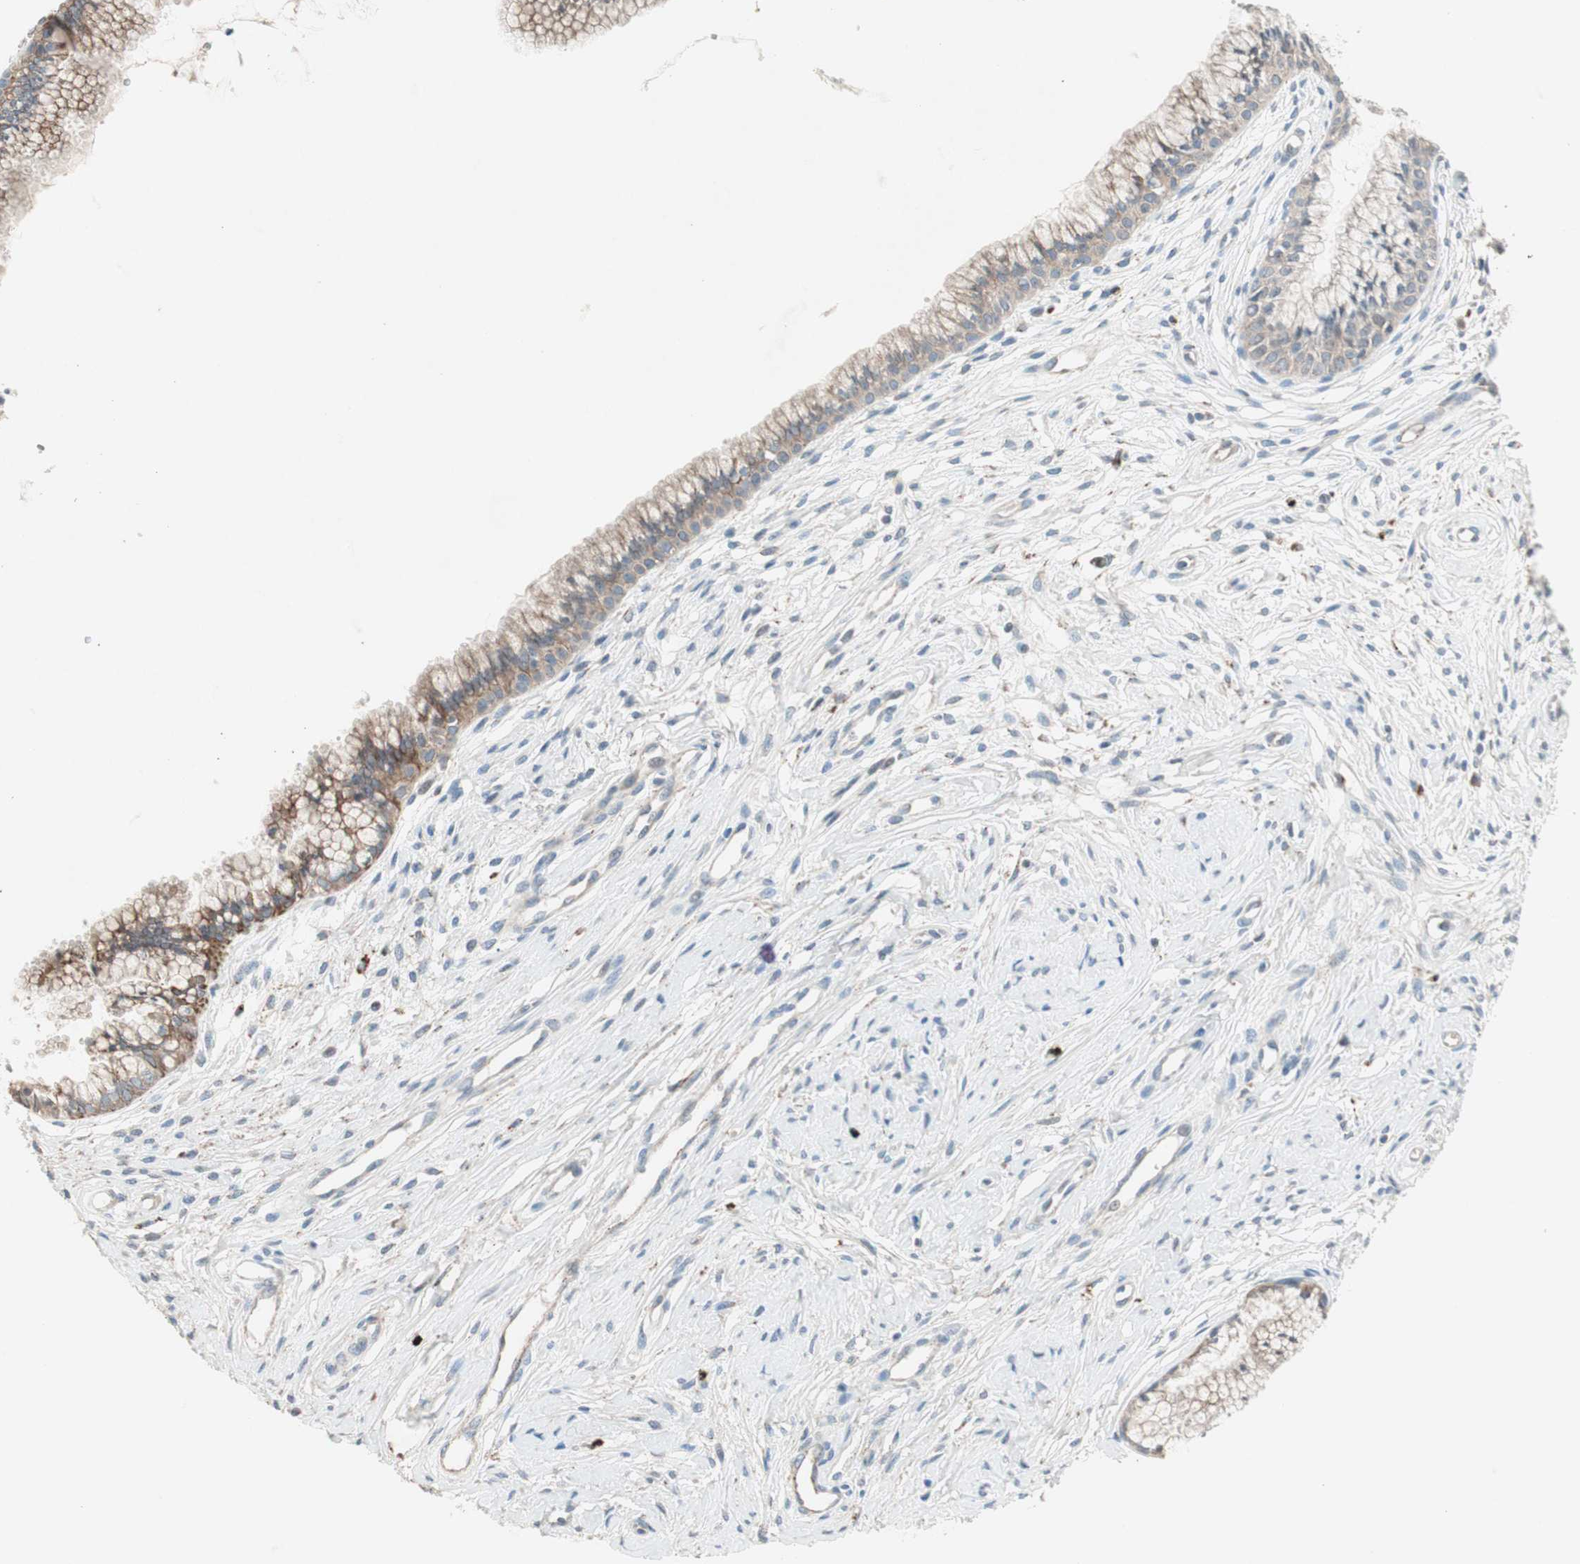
{"staining": {"intensity": "moderate", "quantity": "25%-75%", "location": "cytoplasmic/membranous"}, "tissue": "cervix", "cell_type": "Glandular cells", "image_type": "normal", "snomed": [{"axis": "morphology", "description": "Normal tissue, NOS"}, {"axis": "topography", "description": "Cervix"}], "caption": "Approximately 25%-75% of glandular cells in unremarkable human cervix exhibit moderate cytoplasmic/membranous protein staining as visualized by brown immunohistochemical staining.", "gene": "FGFR4", "patient": {"sex": "female", "age": 39}}